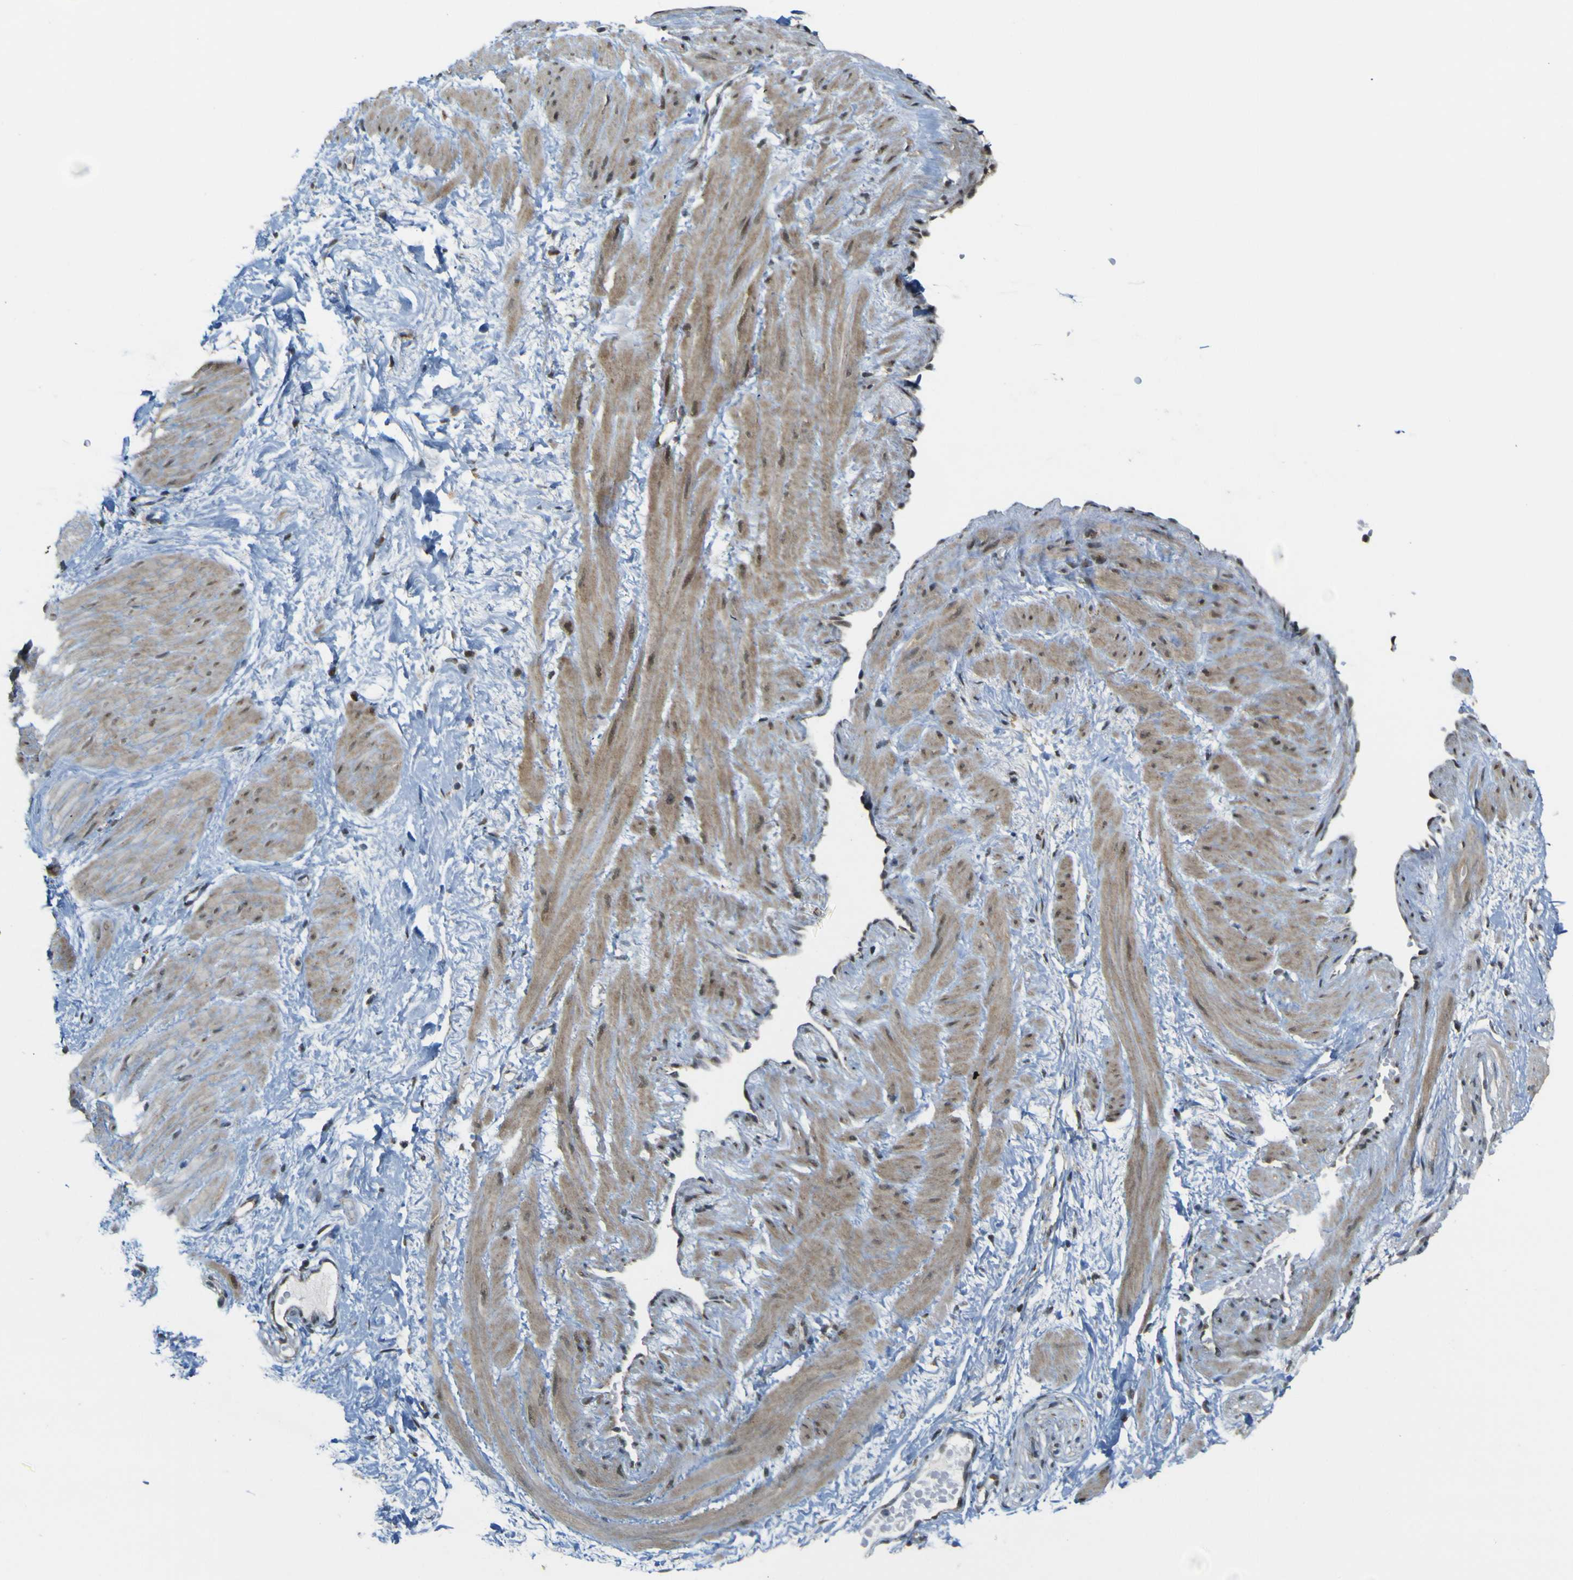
{"staining": {"intensity": "negative", "quantity": "none", "location": "none"}, "tissue": "adipose tissue", "cell_type": "Adipocytes", "image_type": "normal", "snomed": [{"axis": "morphology", "description": "Normal tissue, NOS"}, {"axis": "topography", "description": "Soft tissue"}, {"axis": "topography", "description": "Vascular tissue"}], "caption": "The image demonstrates no staining of adipocytes in unremarkable adipose tissue.", "gene": "ACBD5", "patient": {"sex": "female", "age": 35}}